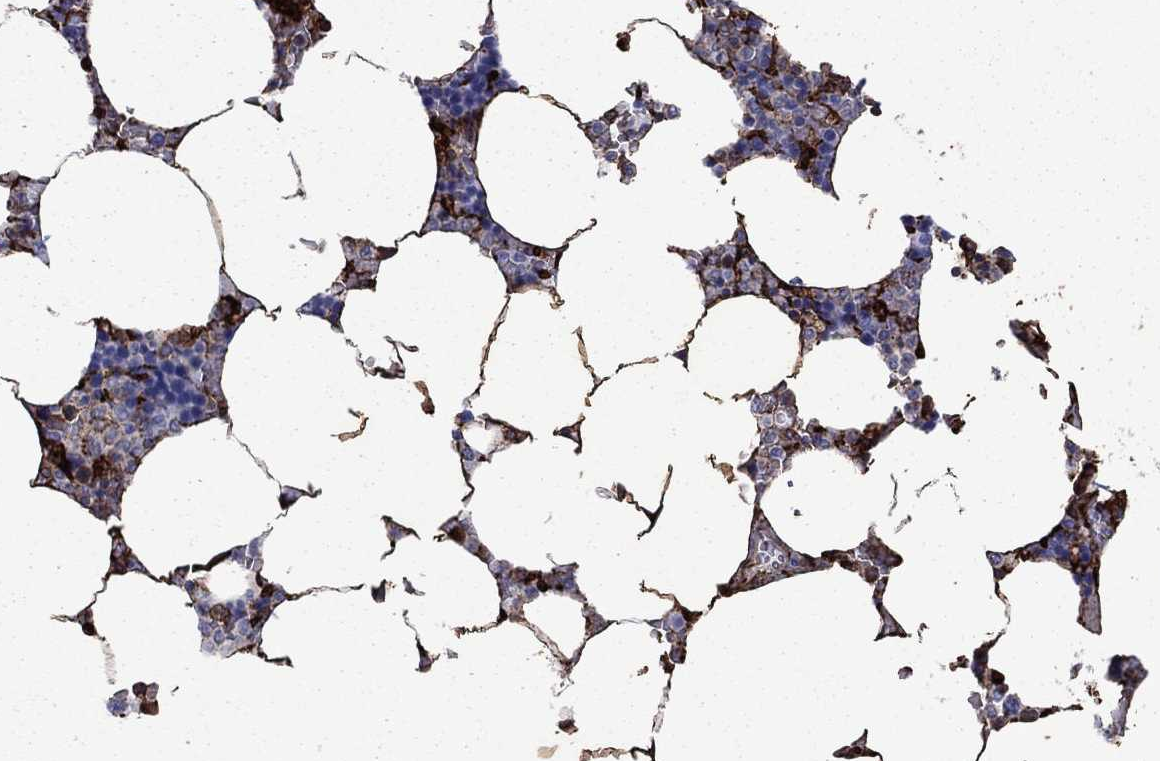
{"staining": {"intensity": "strong", "quantity": "25%-75%", "location": "cytoplasmic/membranous"}, "tissue": "bone marrow", "cell_type": "Hematopoietic cells", "image_type": "normal", "snomed": [{"axis": "morphology", "description": "Normal tissue, NOS"}, {"axis": "topography", "description": "Bone marrow"}], "caption": "Immunohistochemistry staining of normal bone marrow, which displays high levels of strong cytoplasmic/membranous positivity in about 25%-75% of hematopoietic cells indicating strong cytoplasmic/membranous protein positivity. The staining was performed using DAB (brown) for protein detection and nuclei were counterstained in hematoxylin (blue).", "gene": "PLAU", "patient": {"sex": "male", "age": 63}}